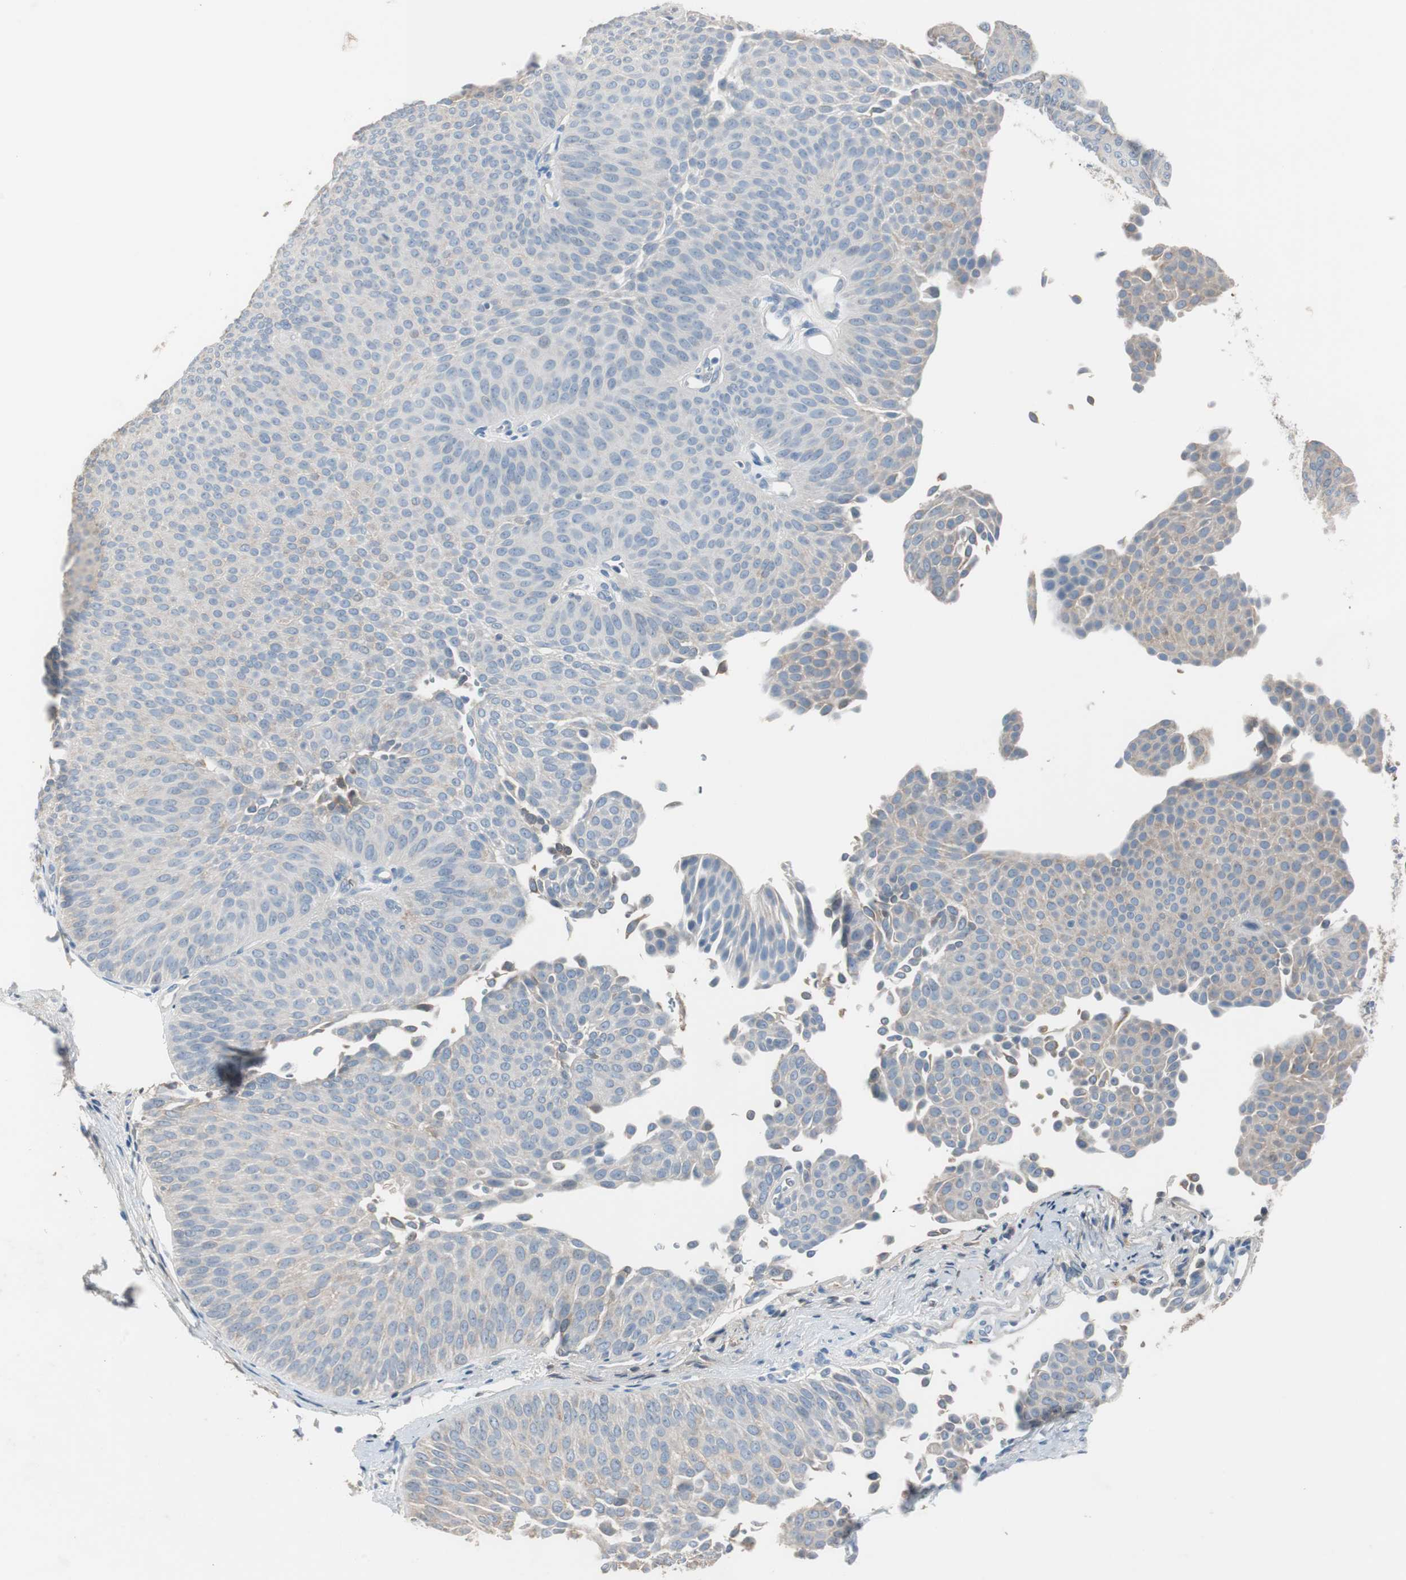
{"staining": {"intensity": "weak", "quantity": "<25%", "location": "cytoplasmic/membranous"}, "tissue": "urothelial cancer", "cell_type": "Tumor cells", "image_type": "cancer", "snomed": [{"axis": "morphology", "description": "Urothelial carcinoma, Low grade"}, {"axis": "topography", "description": "Urinary bladder"}], "caption": "Urothelial cancer stained for a protein using immunohistochemistry (IHC) displays no staining tumor cells.", "gene": "SERPINF1", "patient": {"sex": "female", "age": 60}}